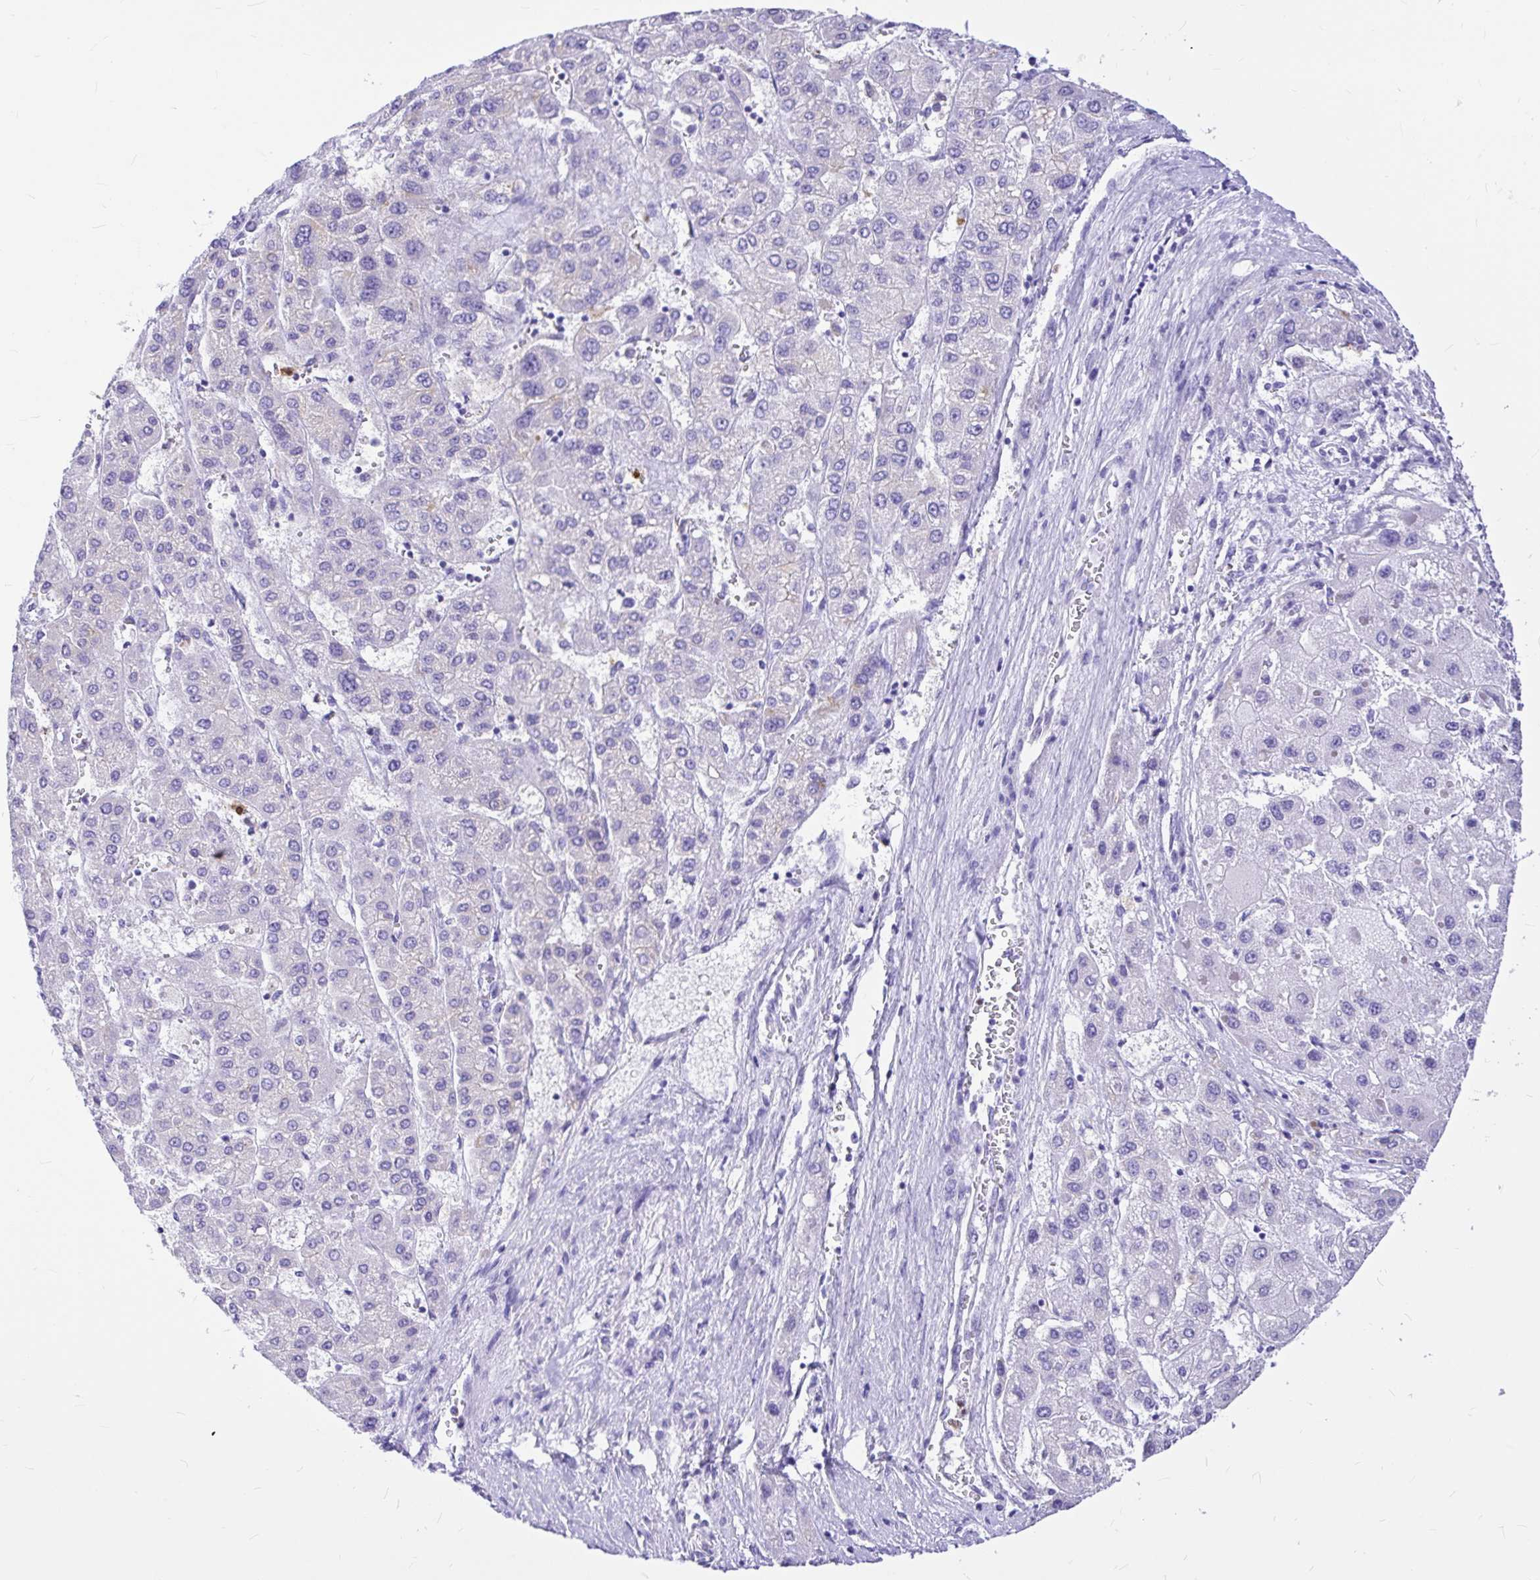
{"staining": {"intensity": "negative", "quantity": "none", "location": "none"}, "tissue": "liver cancer", "cell_type": "Tumor cells", "image_type": "cancer", "snomed": [{"axis": "morphology", "description": "Carcinoma, Hepatocellular, NOS"}, {"axis": "topography", "description": "Liver"}], "caption": "Immunohistochemical staining of human liver cancer (hepatocellular carcinoma) shows no significant staining in tumor cells. The staining was performed using DAB (3,3'-diaminobenzidine) to visualize the protein expression in brown, while the nuclei were stained in blue with hematoxylin (Magnification: 20x).", "gene": "CLEC1B", "patient": {"sex": "female", "age": 73}}